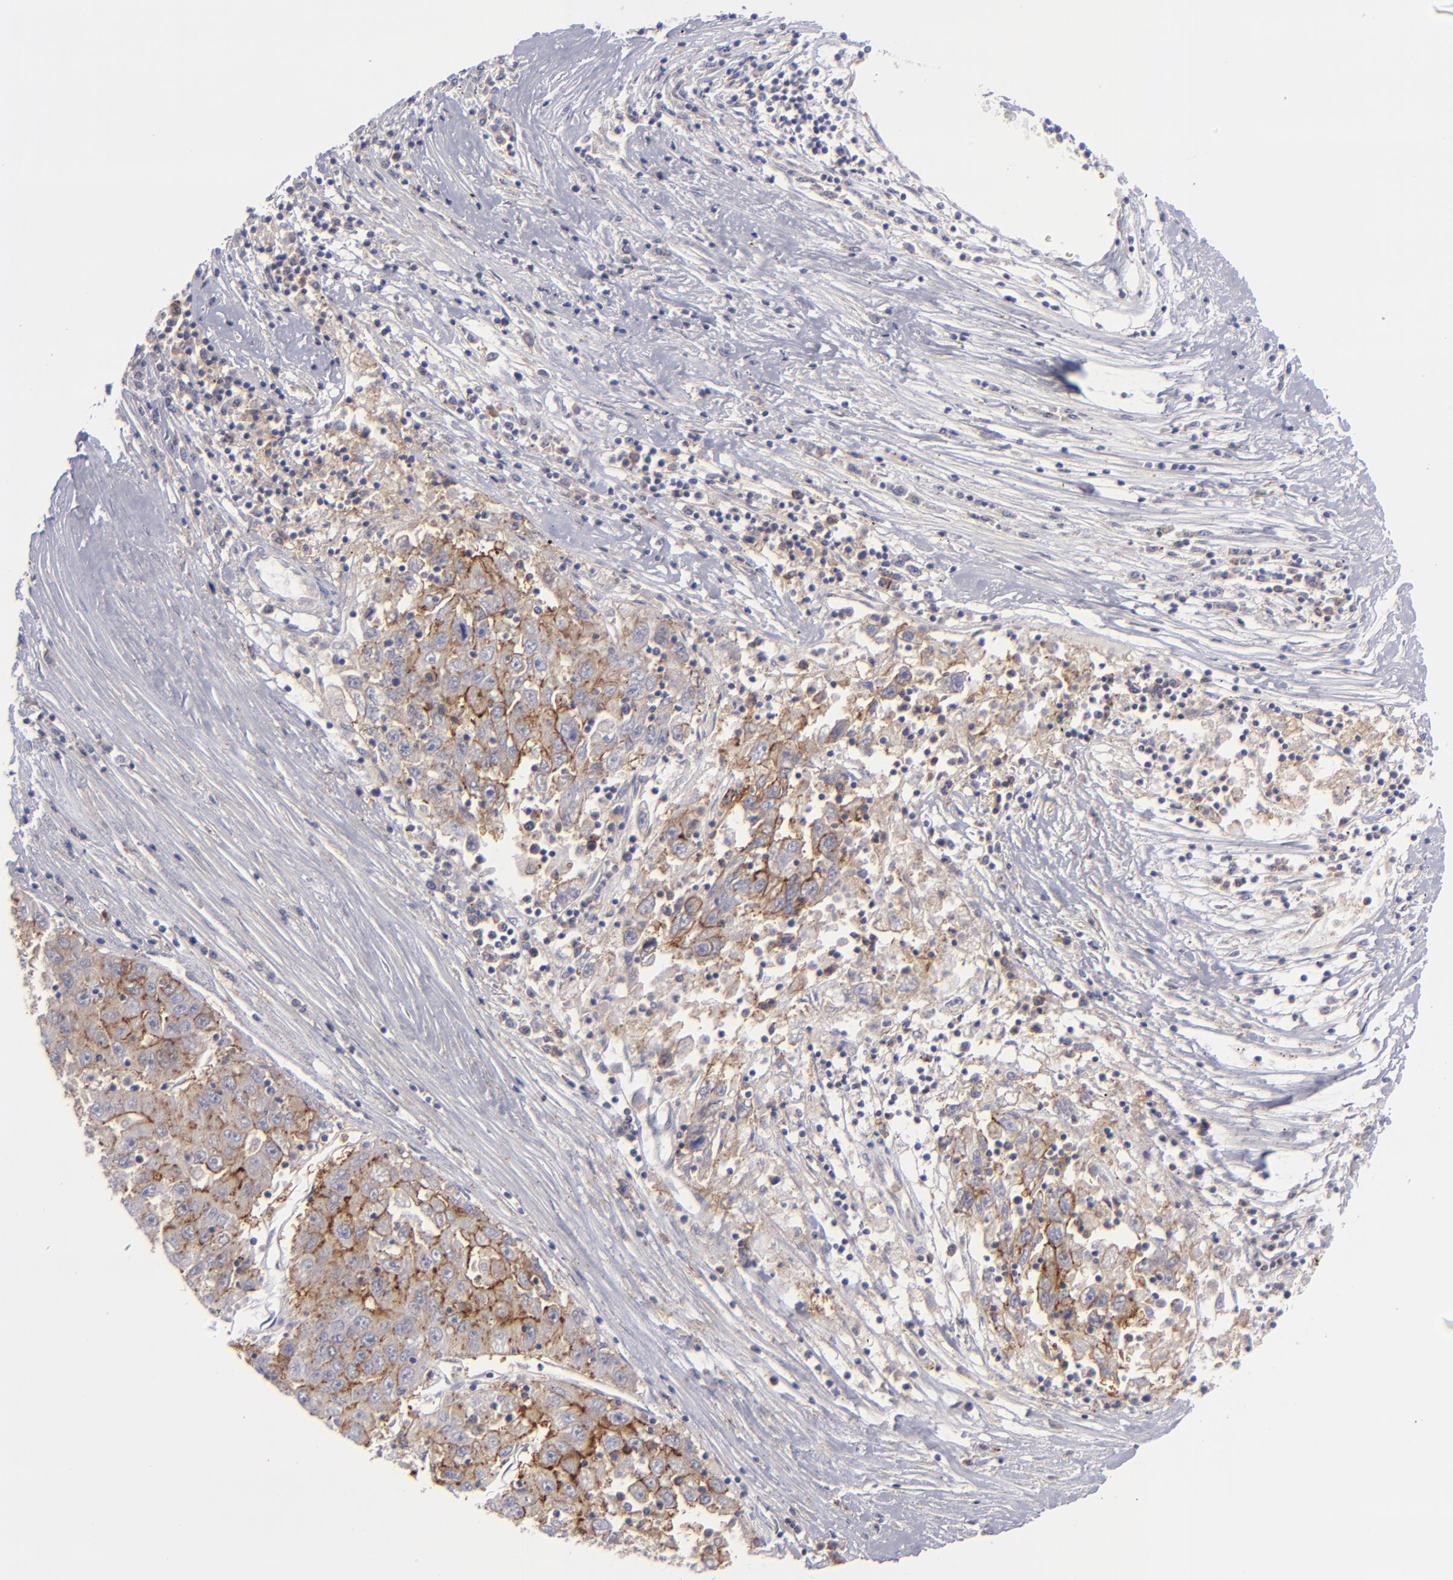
{"staining": {"intensity": "strong", "quantity": "25%-75%", "location": "cytoplasmic/membranous"}, "tissue": "liver cancer", "cell_type": "Tumor cells", "image_type": "cancer", "snomed": [{"axis": "morphology", "description": "Carcinoma, Hepatocellular, NOS"}, {"axis": "topography", "description": "Liver"}], "caption": "A photomicrograph showing strong cytoplasmic/membranous staining in approximately 25%-75% of tumor cells in liver hepatocellular carcinoma, as visualized by brown immunohistochemical staining.", "gene": "BSG", "patient": {"sex": "male", "age": 49}}